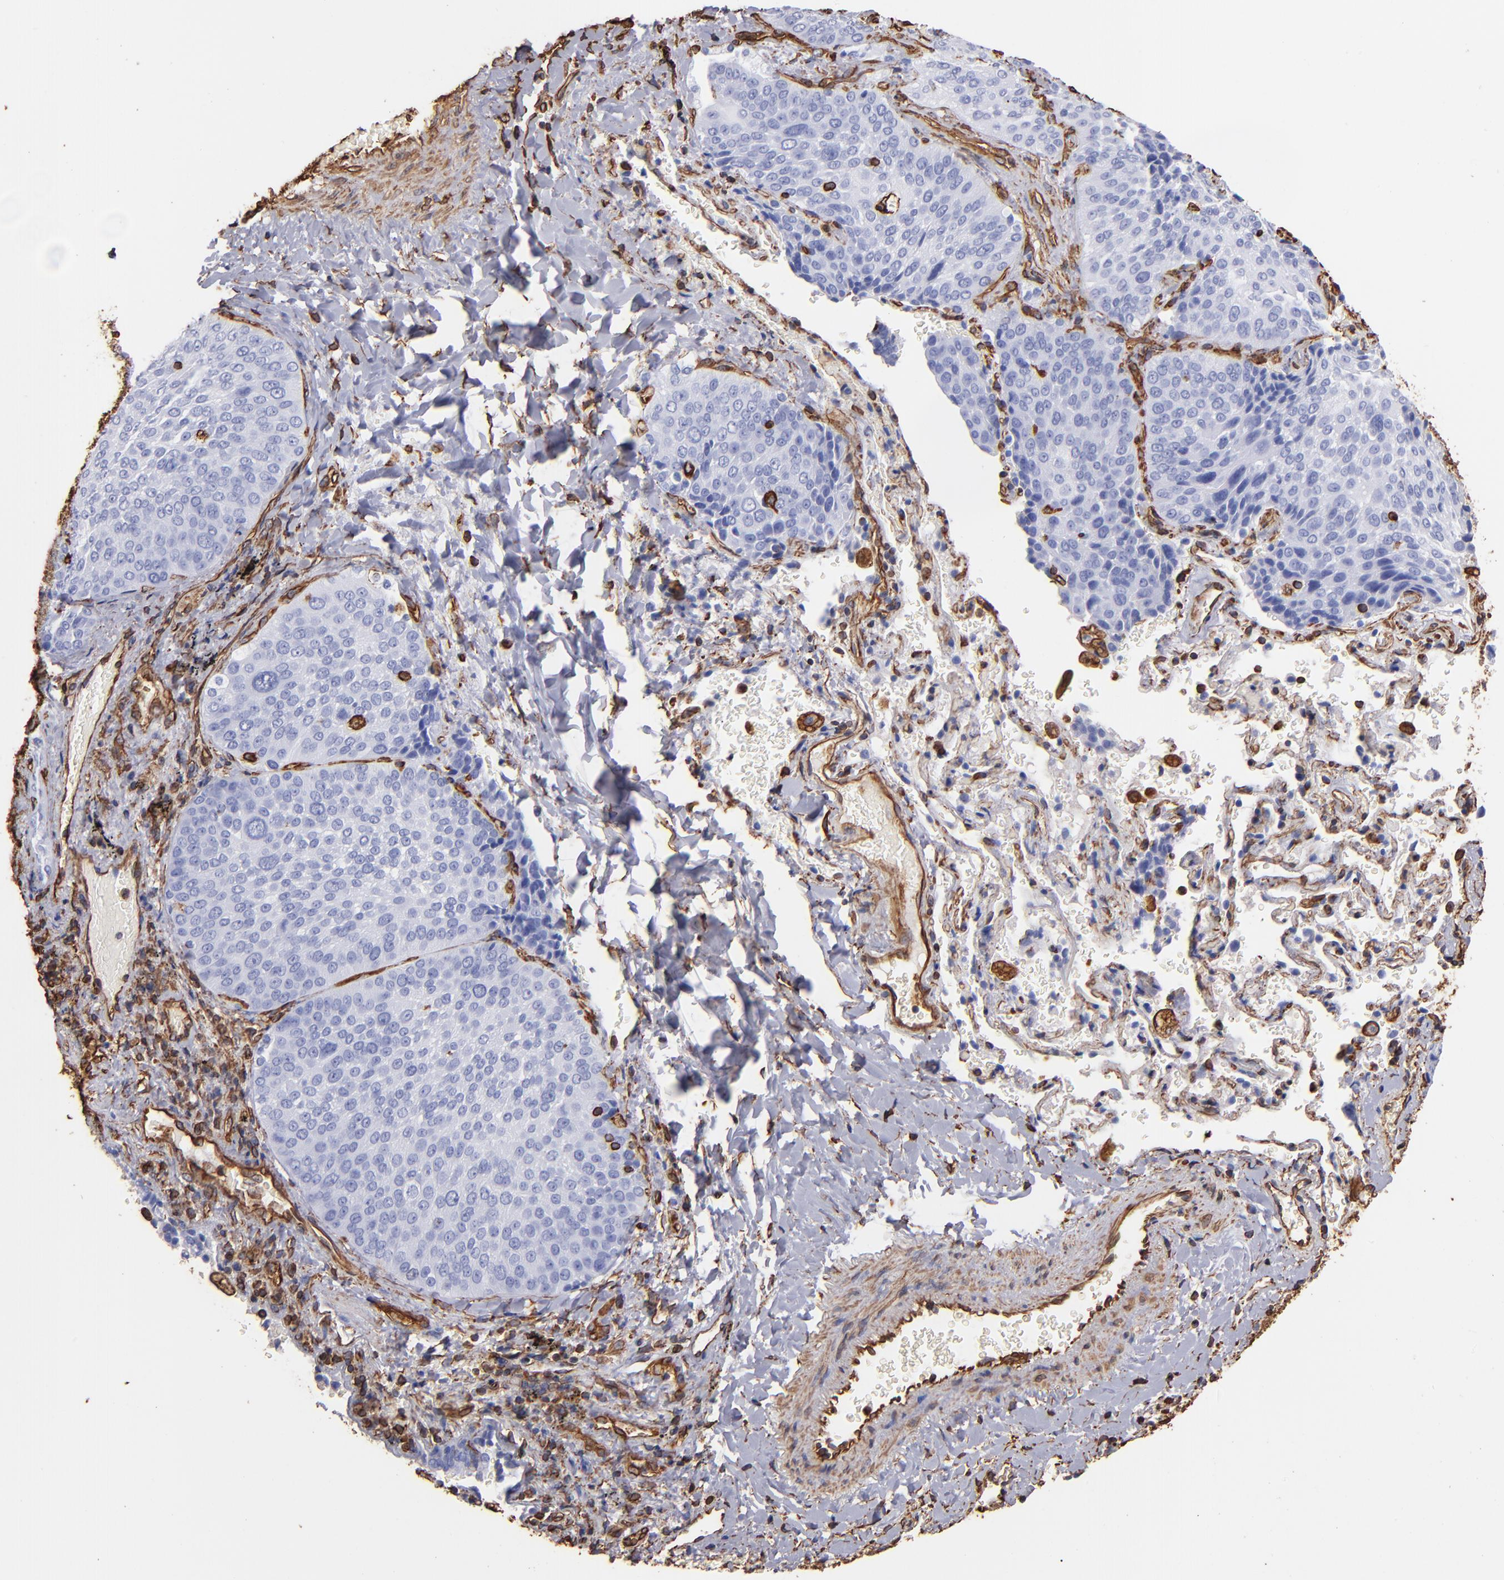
{"staining": {"intensity": "negative", "quantity": "none", "location": "none"}, "tissue": "lung cancer", "cell_type": "Tumor cells", "image_type": "cancer", "snomed": [{"axis": "morphology", "description": "Squamous cell carcinoma, NOS"}, {"axis": "topography", "description": "Lung"}], "caption": "Tumor cells are negative for protein expression in human lung cancer (squamous cell carcinoma).", "gene": "VIM", "patient": {"sex": "male", "age": 54}}